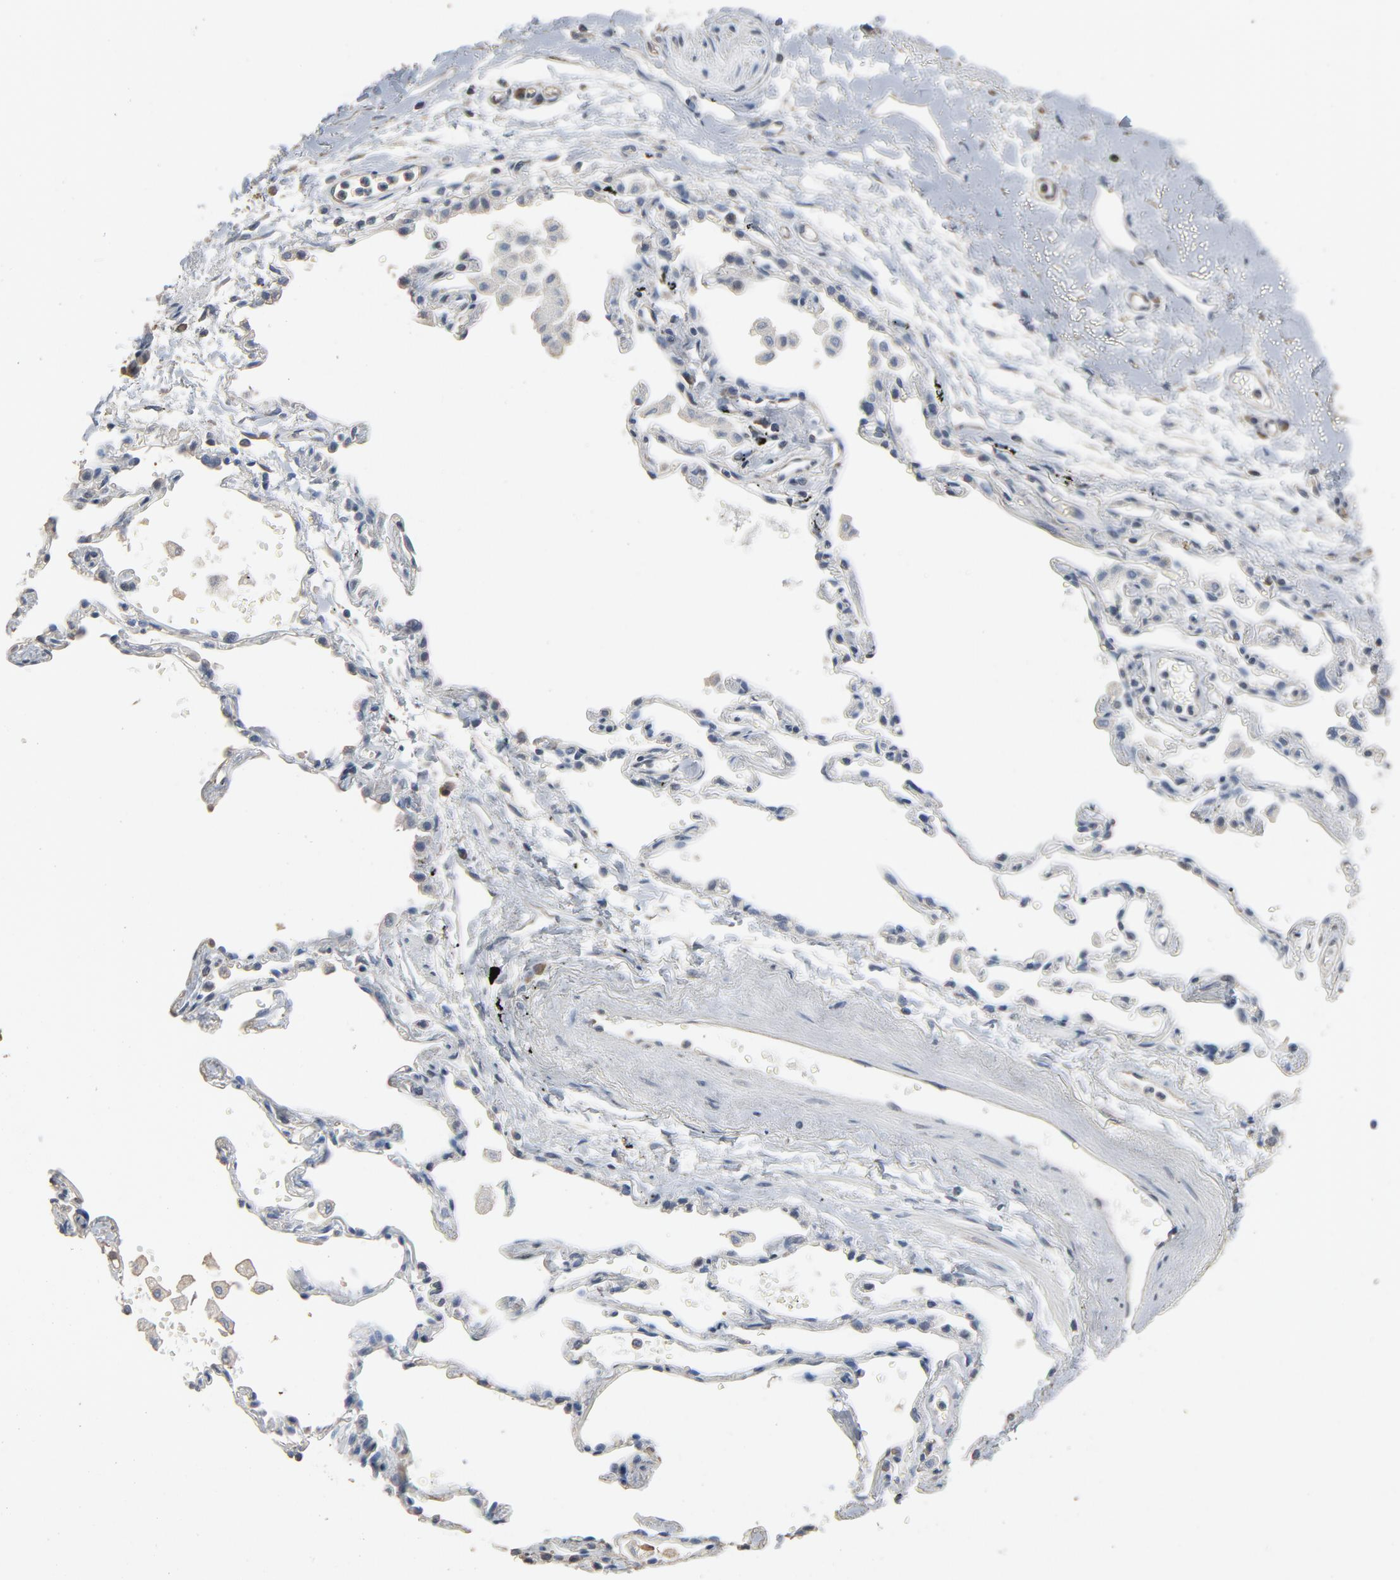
{"staining": {"intensity": "moderate", "quantity": ">75%", "location": "nuclear"}, "tissue": "adipose tissue", "cell_type": "Adipocytes", "image_type": "normal", "snomed": [{"axis": "morphology", "description": "Normal tissue, NOS"}, {"axis": "morphology", "description": "Adenocarcinoma, NOS"}, {"axis": "topography", "description": "Cartilage tissue"}, {"axis": "topography", "description": "Bronchus"}, {"axis": "topography", "description": "Lung"}], "caption": "IHC image of benign human adipose tissue stained for a protein (brown), which exhibits medium levels of moderate nuclear positivity in about >75% of adipocytes.", "gene": "SOX6", "patient": {"sex": "female", "age": 67}}